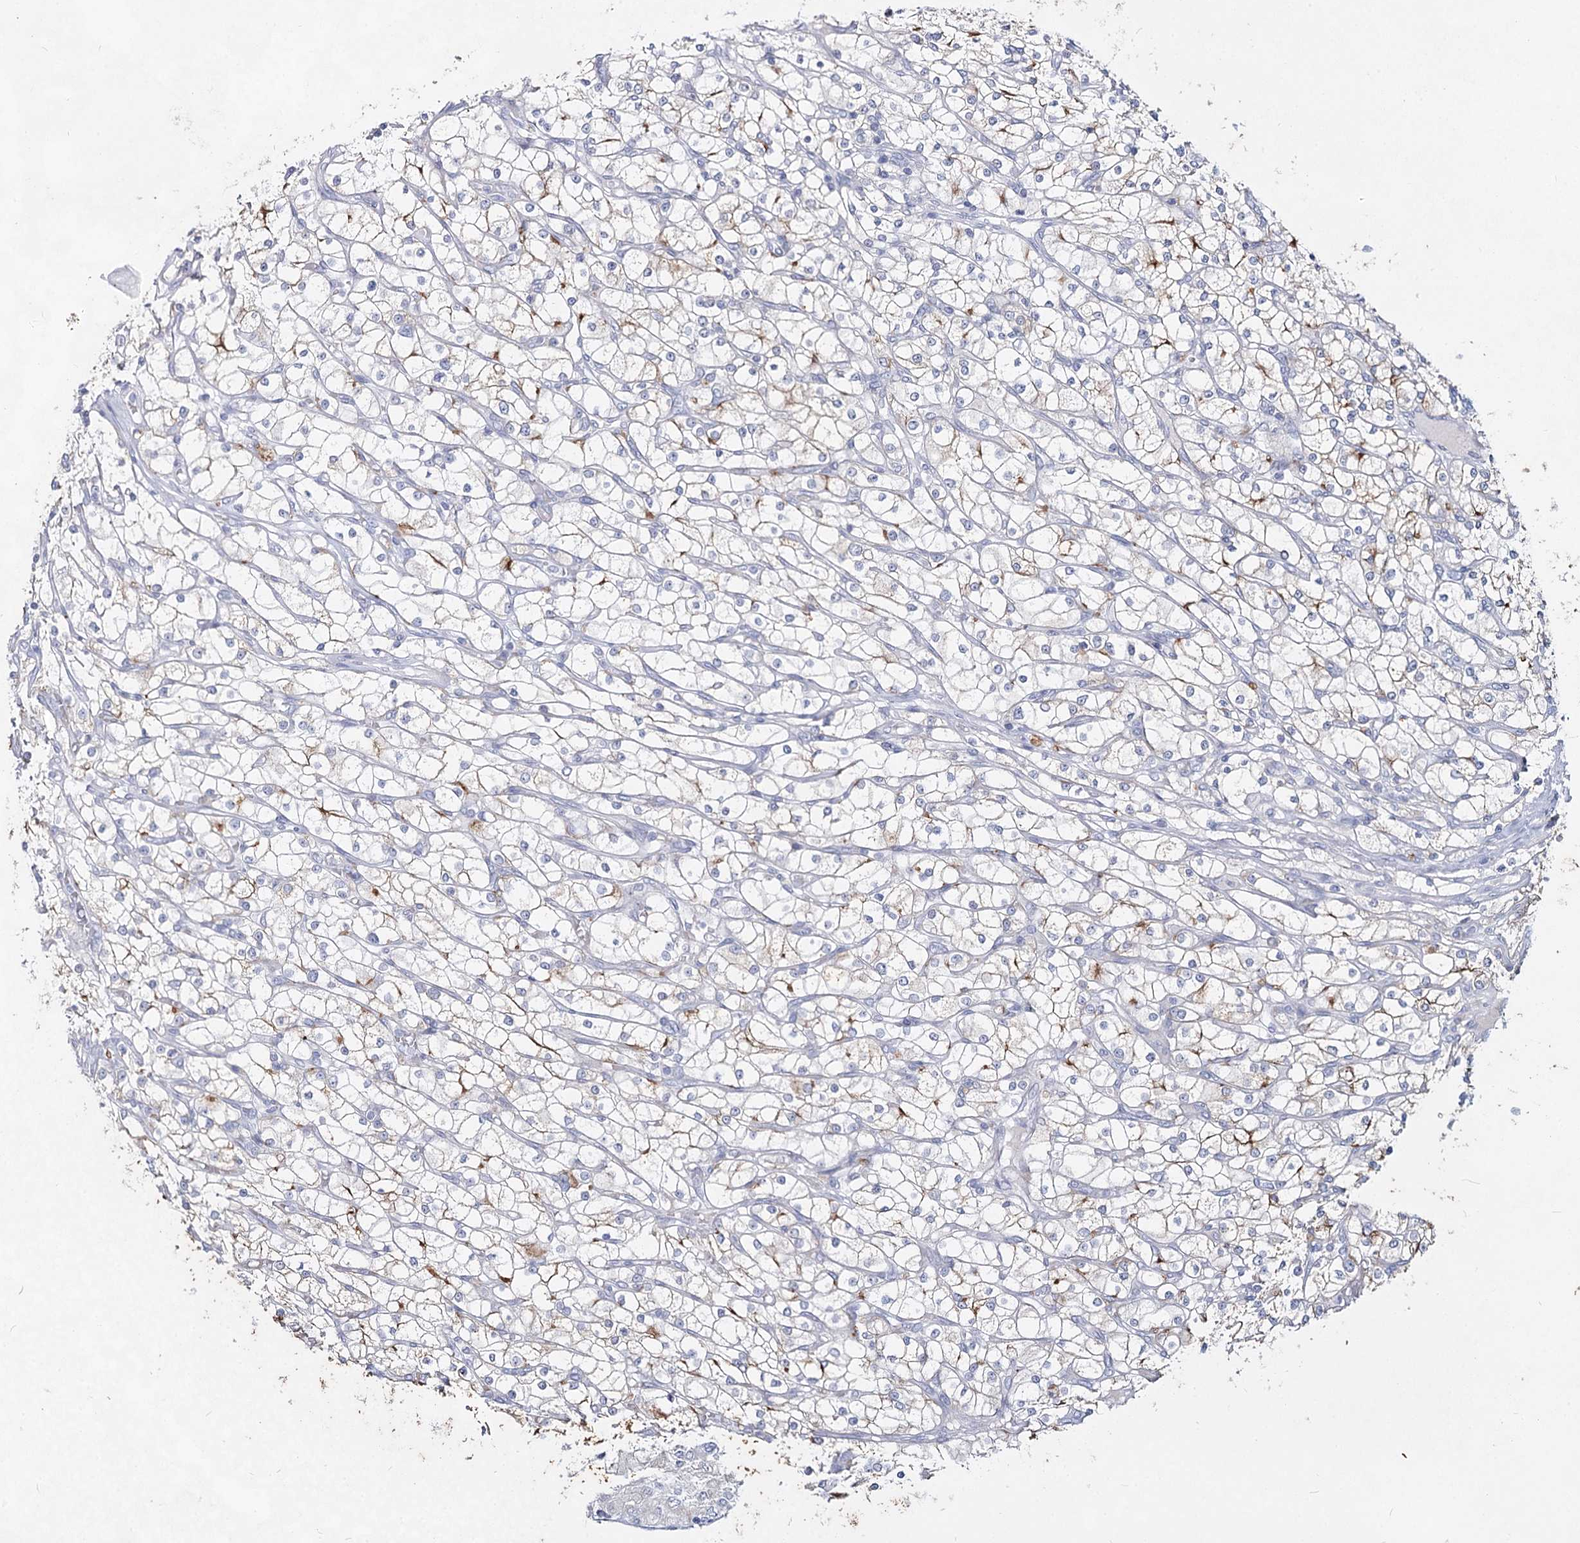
{"staining": {"intensity": "moderate", "quantity": "<25%", "location": "cytoplasmic/membranous"}, "tissue": "renal cancer", "cell_type": "Tumor cells", "image_type": "cancer", "snomed": [{"axis": "morphology", "description": "Adenocarcinoma, NOS"}, {"axis": "topography", "description": "Kidney"}], "caption": "This micrograph shows immunohistochemistry staining of renal cancer, with low moderate cytoplasmic/membranous staining in approximately <25% of tumor cells.", "gene": "CCDC73", "patient": {"sex": "male", "age": 80}}